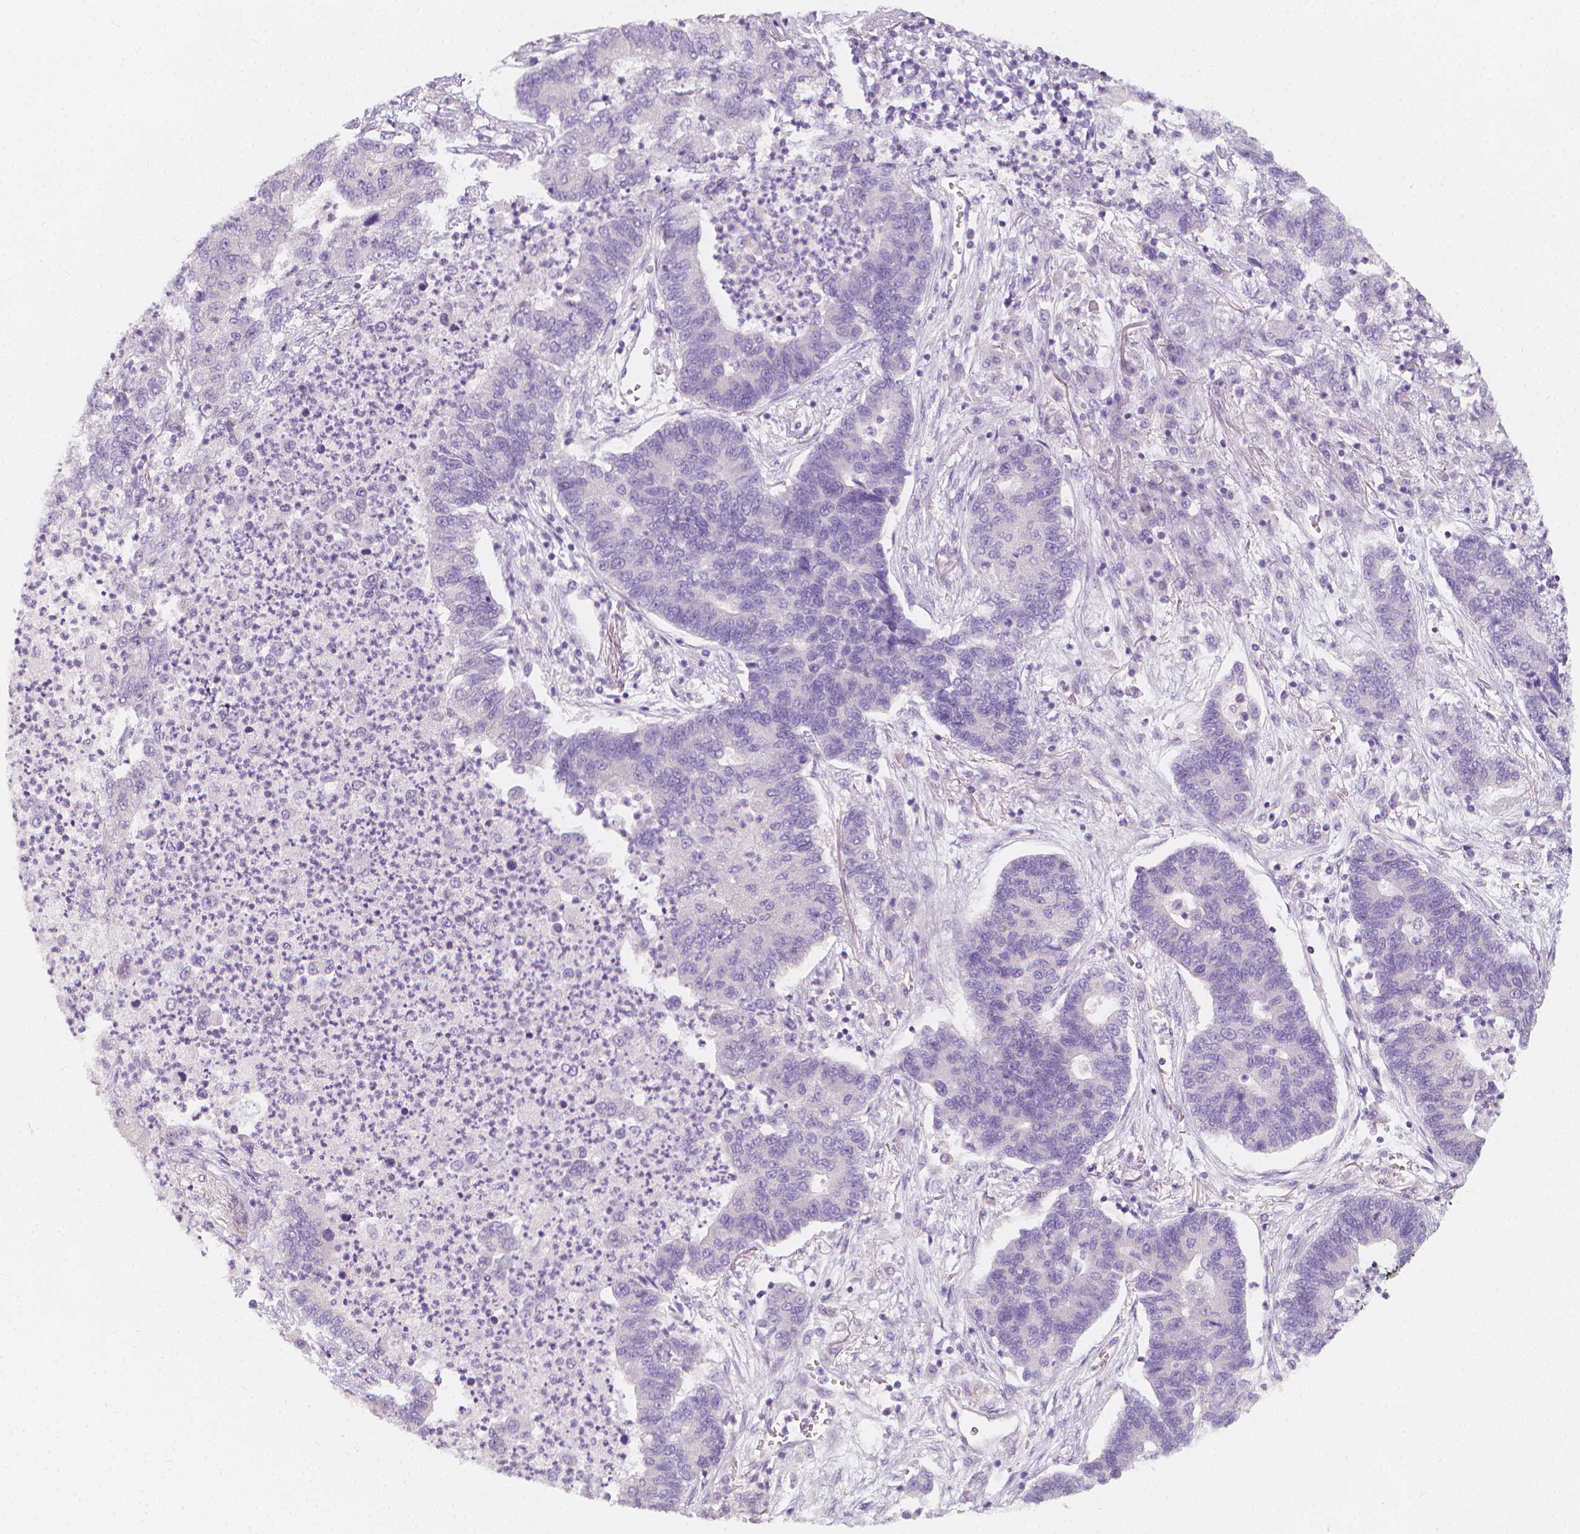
{"staining": {"intensity": "negative", "quantity": "none", "location": "none"}, "tissue": "lung cancer", "cell_type": "Tumor cells", "image_type": "cancer", "snomed": [{"axis": "morphology", "description": "Adenocarcinoma, NOS"}, {"axis": "topography", "description": "Lung"}], "caption": "Tumor cells are negative for protein expression in human adenocarcinoma (lung).", "gene": "RBFOX1", "patient": {"sex": "female", "age": 57}}